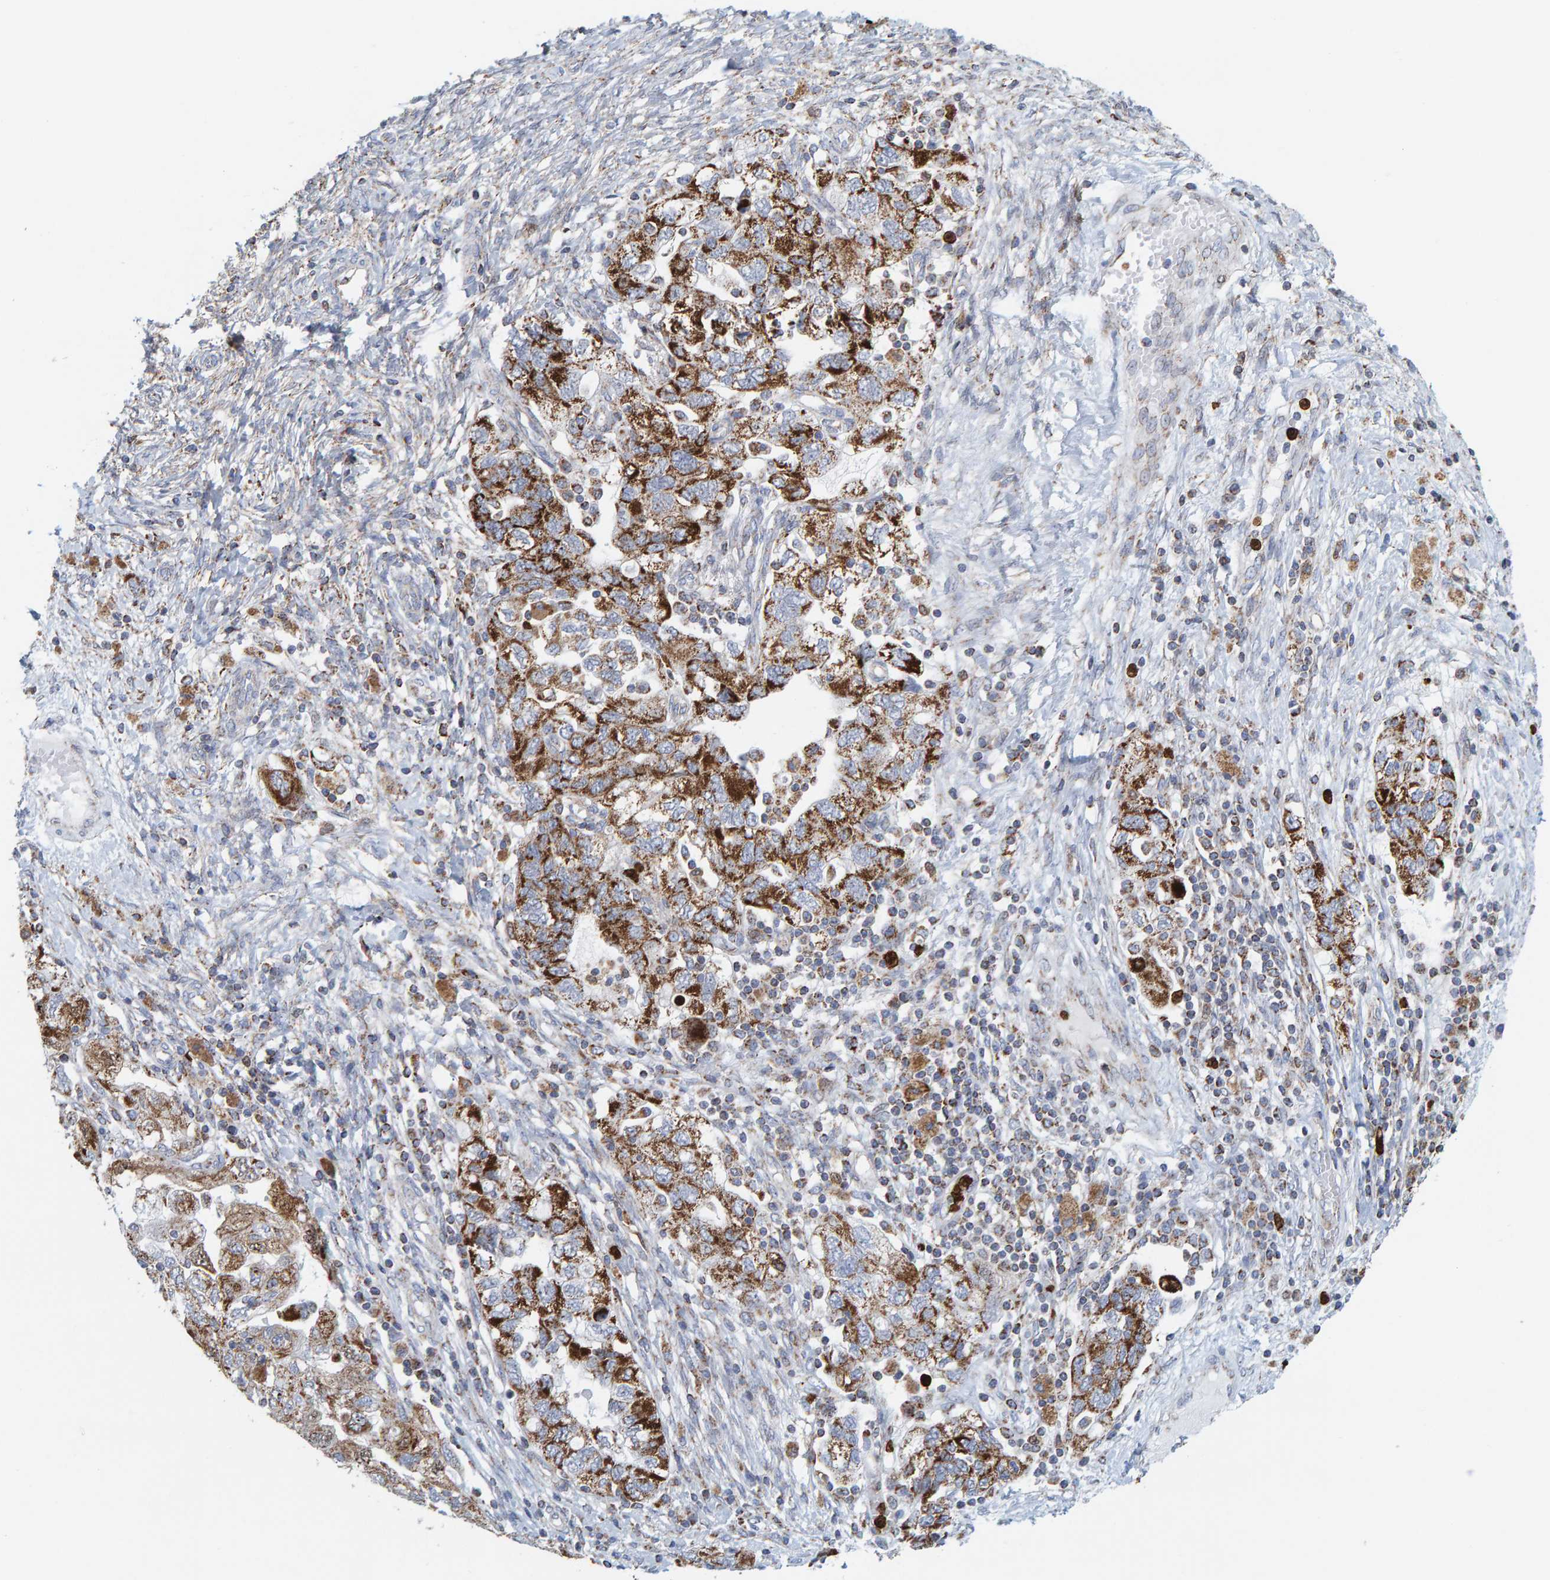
{"staining": {"intensity": "strong", "quantity": ">75%", "location": "cytoplasmic/membranous"}, "tissue": "ovarian cancer", "cell_type": "Tumor cells", "image_type": "cancer", "snomed": [{"axis": "morphology", "description": "Carcinoma, NOS"}, {"axis": "morphology", "description": "Cystadenocarcinoma, serous, NOS"}, {"axis": "topography", "description": "Ovary"}], "caption": "Ovarian cancer stained with a protein marker displays strong staining in tumor cells.", "gene": "B9D1", "patient": {"sex": "female", "age": 69}}